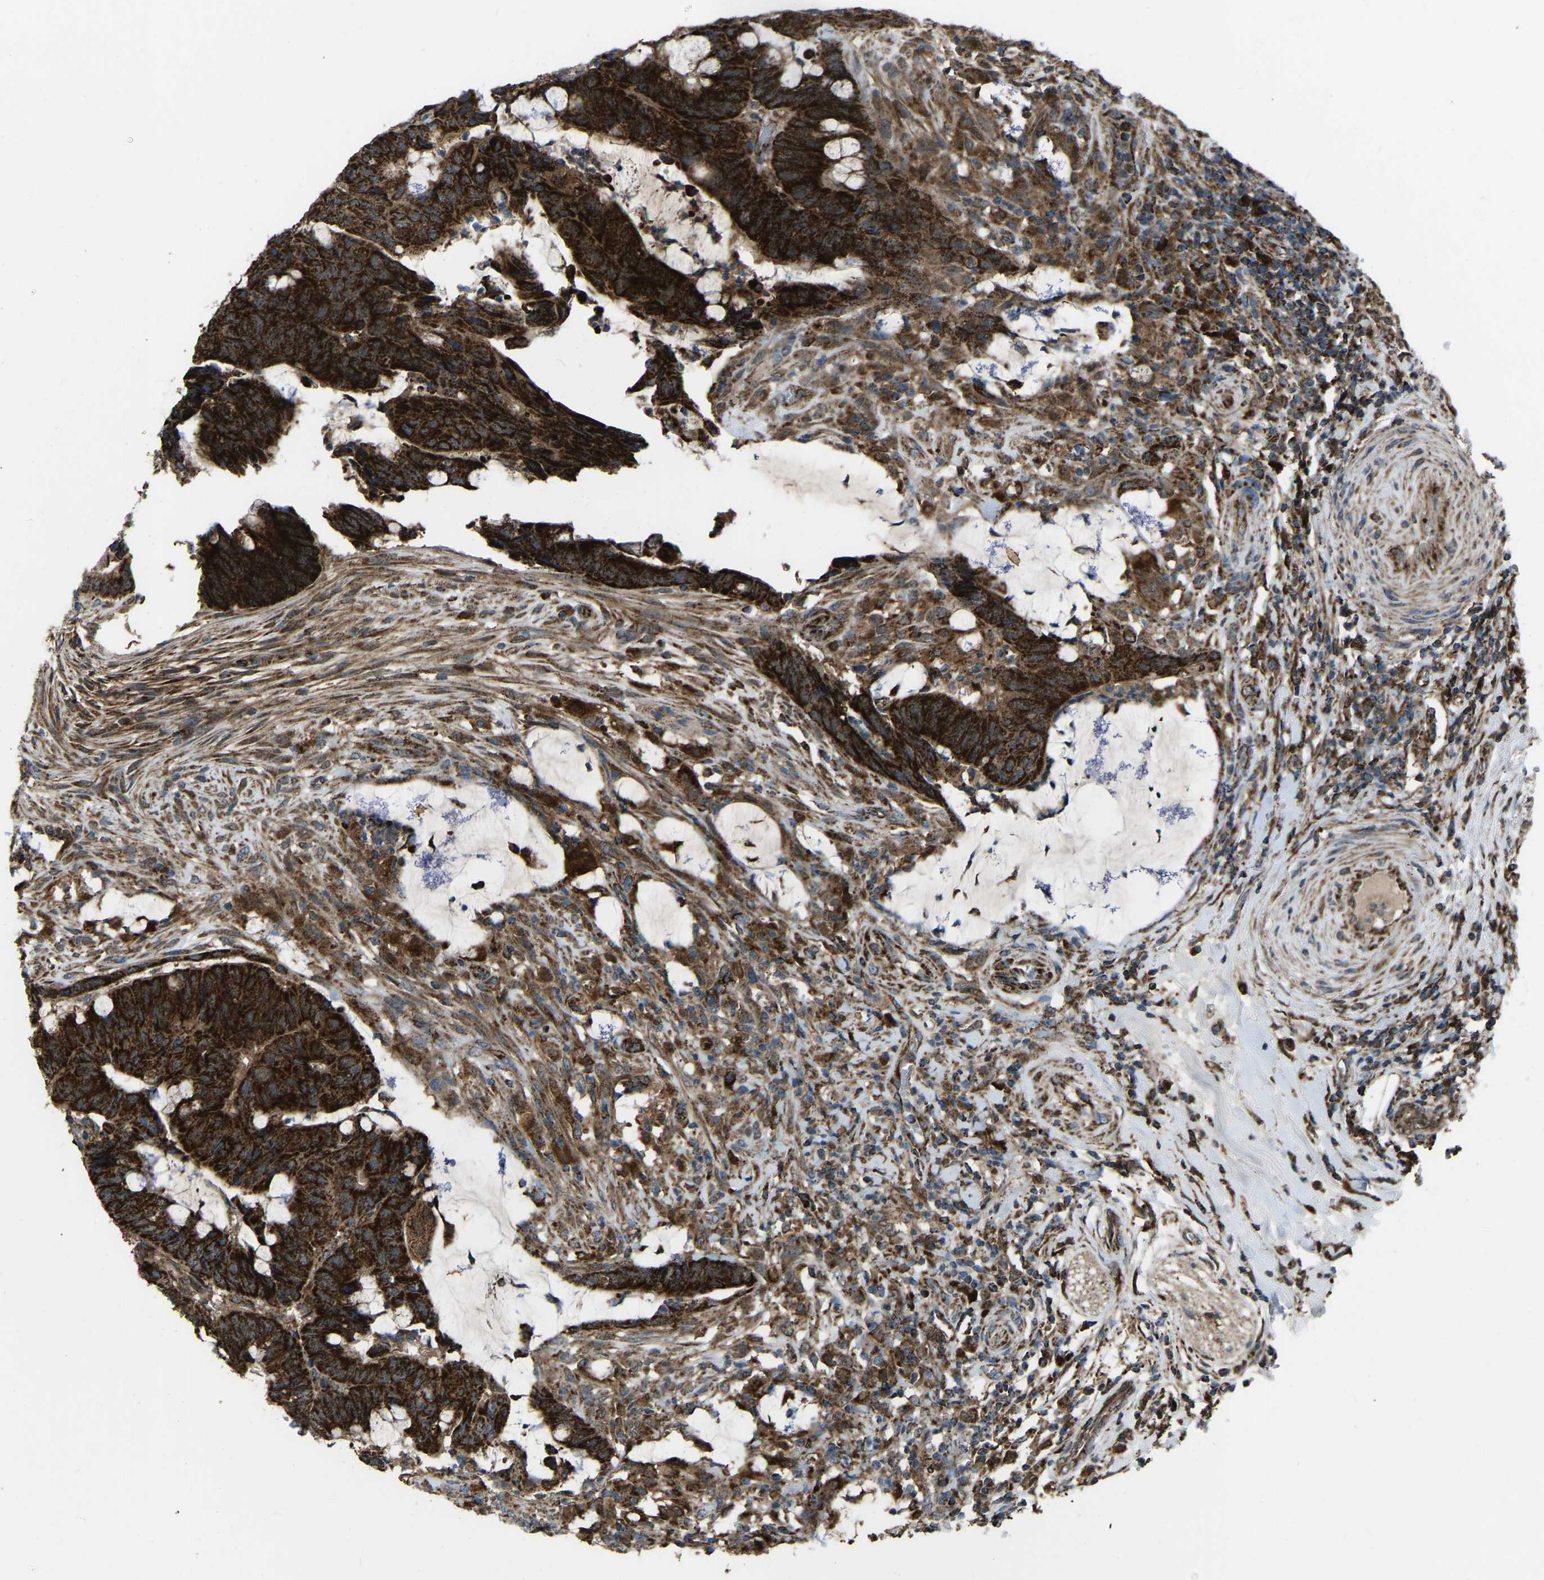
{"staining": {"intensity": "strong", "quantity": ">75%", "location": "cytoplasmic/membranous"}, "tissue": "colorectal cancer", "cell_type": "Tumor cells", "image_type": "cancer", "snomed": [{"axis": "morphology", "description": "Normal tissue, NOS"}, {"axis": "morphology", "description": "Adenocarcinoma, NOS"}, {"axis": "topography", "description": "Rectum"}, {"axis": "topography", "description": "Peripheral nerve tissue"}], "caption": "Immunohistochemistry (DAB) staining of human adenocarcinoma (colorectal) shows strong cytoplasmic/membranous protein positivity in about >75% of tumor cells.", "gene": "AKR1A1", "patient": {"sex": "male", "age": 92}}